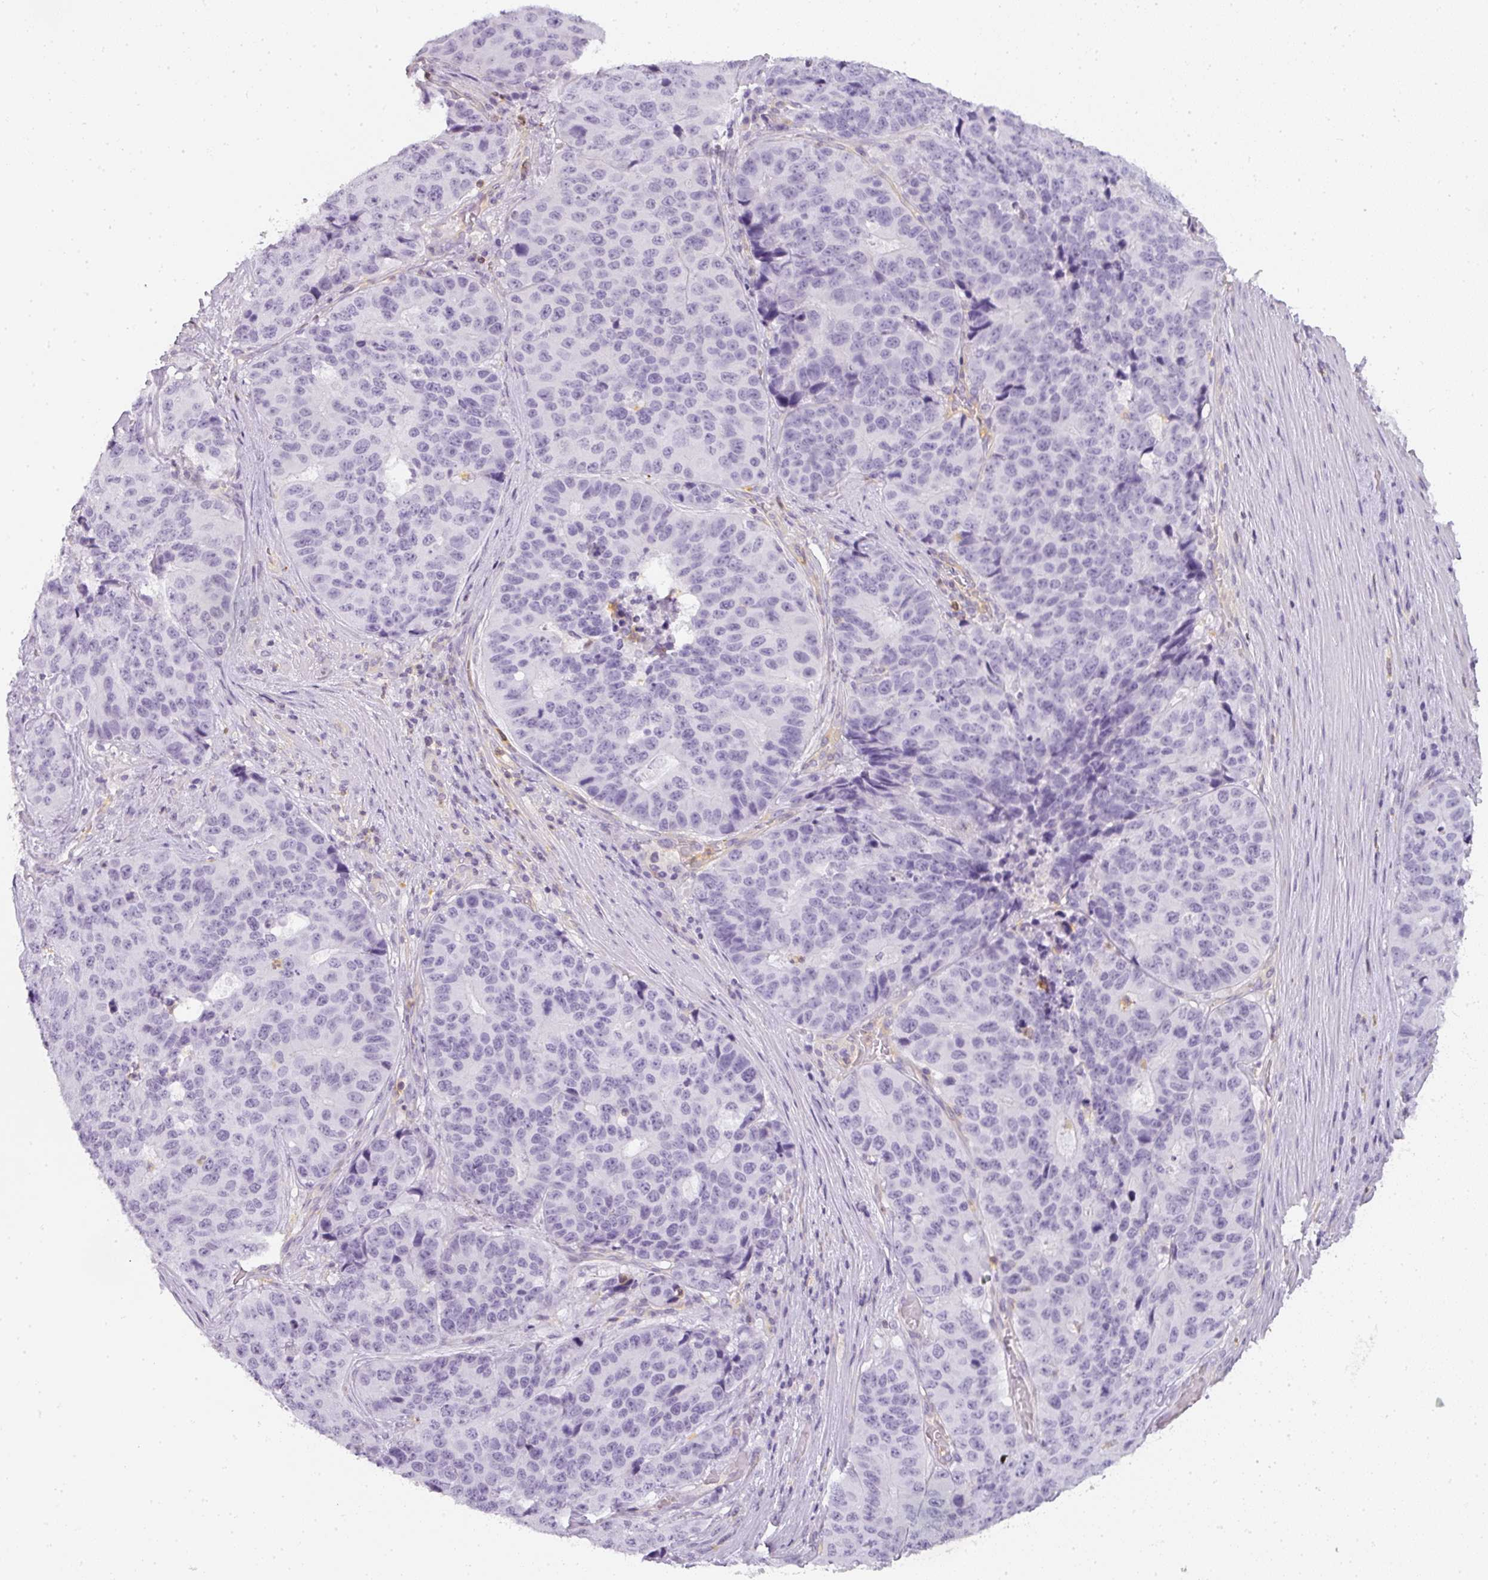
{"staining": {"intensity": "negative", "quantity": "none", "location": "none"}, "tissue": "stomach cancer", "cell_type": "Tumor cells", "image_type": "cancer", "snomed": [{"axis": "morphology", "description": "Adenocarcinoma, NOS"}, {"axis": "topography", "description": "Stomach"}], "caption": "DAB immunohistochemical staining of human adenocarcinoma (stomach) shows no significant staining in tumor cells.", "gene": "TMEM42", "patient": {"sex": "male", "age": 71}}